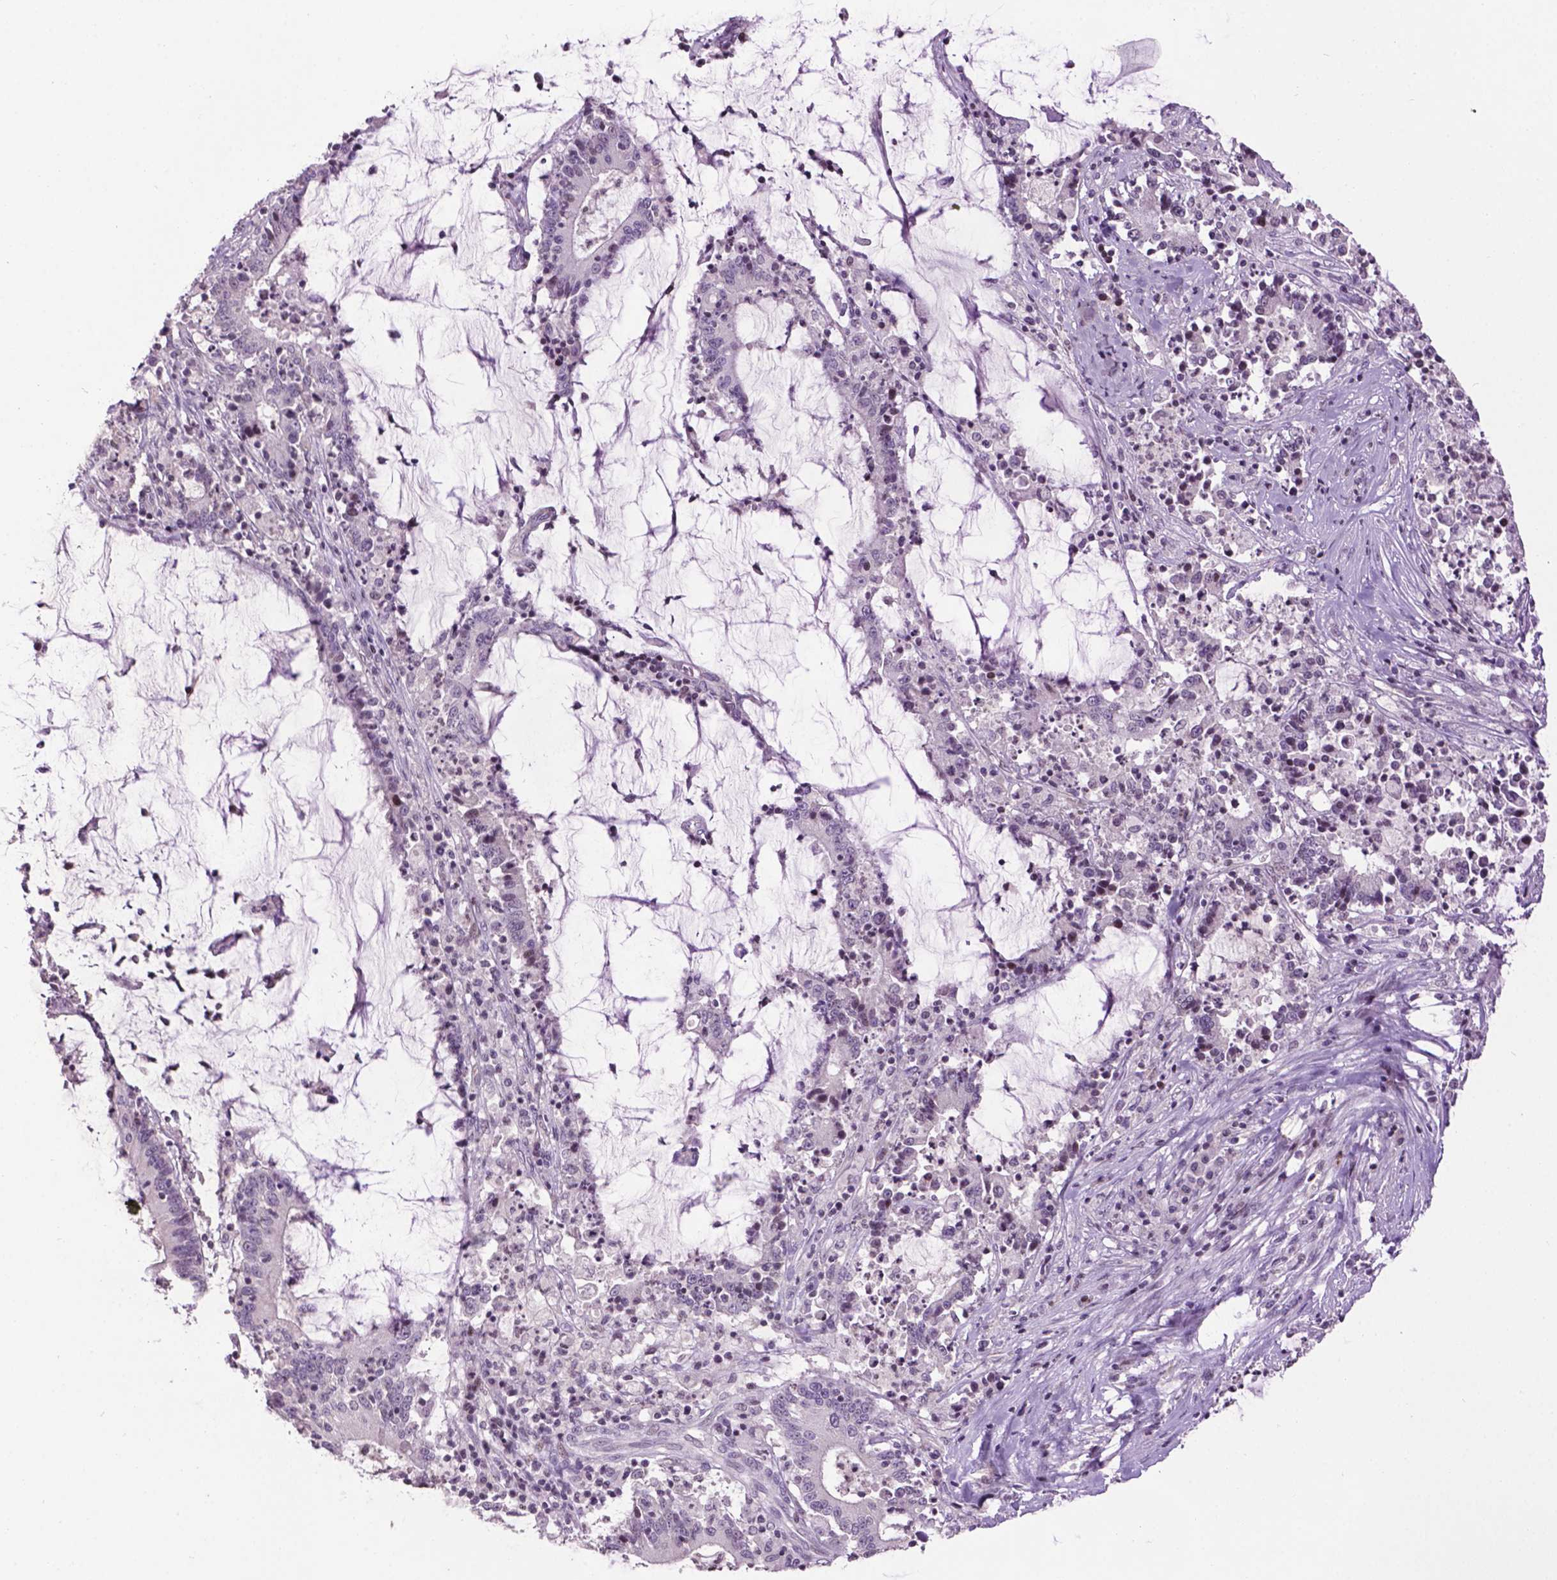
{"staining": {"intensity": "negative", "quantity": "none", "location": "none"}, "tissue": "stomach cancer", "cell_type": "Tumor cells", "image_type": "cancer", "snomed": [{"axis": "morphology", "description": "Adenocarcinoma, NOS"}, {"axis": "topography", "description": "Stomach, upper"}], "caption": "Tumor cells show no significant staining in adenocarcinoma (stomach).", "gene": "TH", "patient": {"sex": "male", "age": 68}}